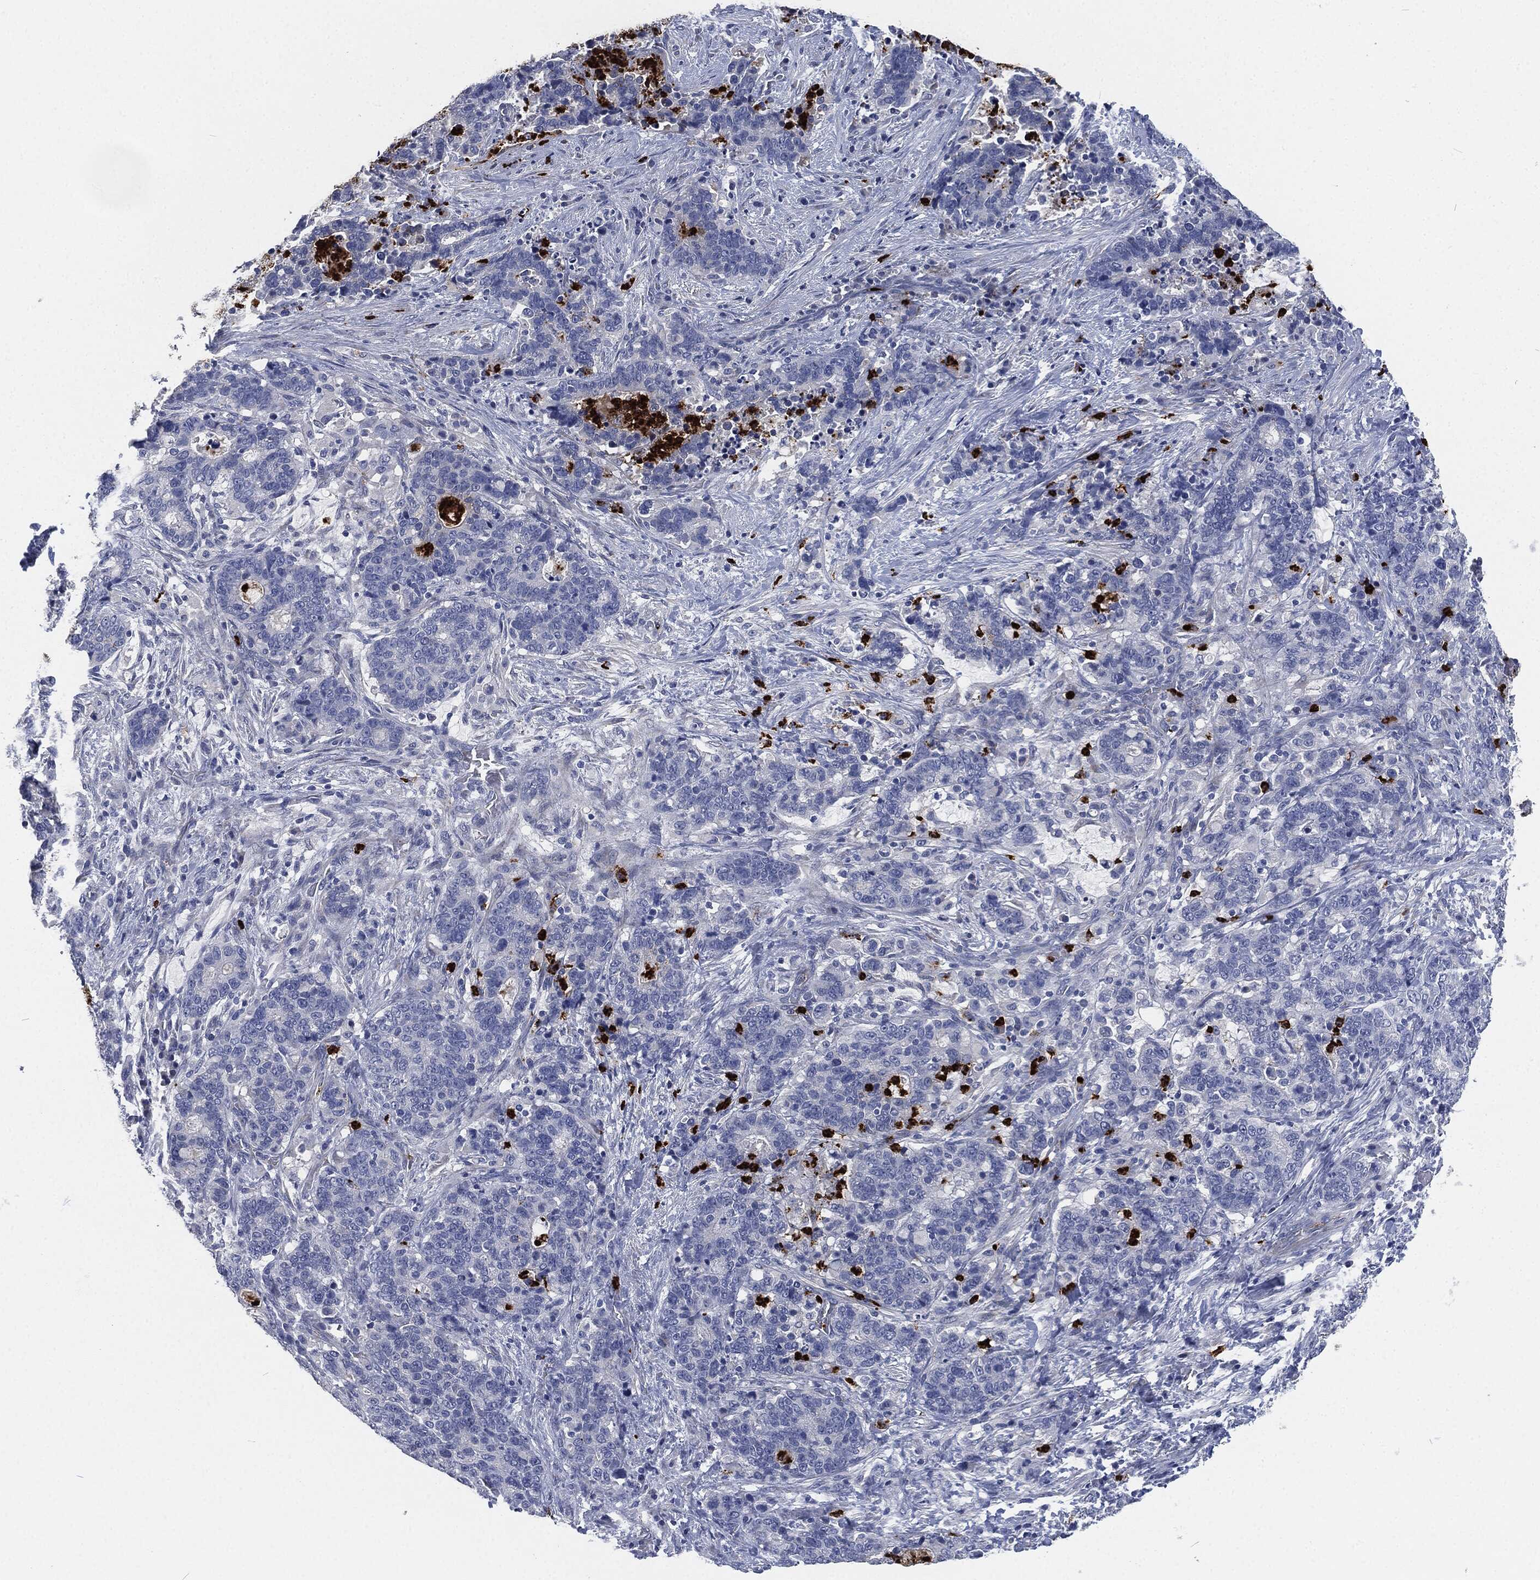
{"staining": {"intensity": "negative", "quantity": "none", "location": "none"}, "tissue": "stomach cancer", "cell_type": "Tumor cells", "image_type": "cancer", "snomed": [{"axis": "morphology", "description": "Normal tissue, NOS"}, {"axis": "morphology", "description": "Adenocarcinoma, NOS"}, {"axis": "topography", "description": "Stomach"}], "caption": "This histopathology image is of stomach cancer stained with immunohistochemistry (IHC) to label a protein in brown with the nuclei are counter-stained blue. There is no expression in tumor cells.", "gene": "MPO", "patient": {"sex": "female", "age": 64}}